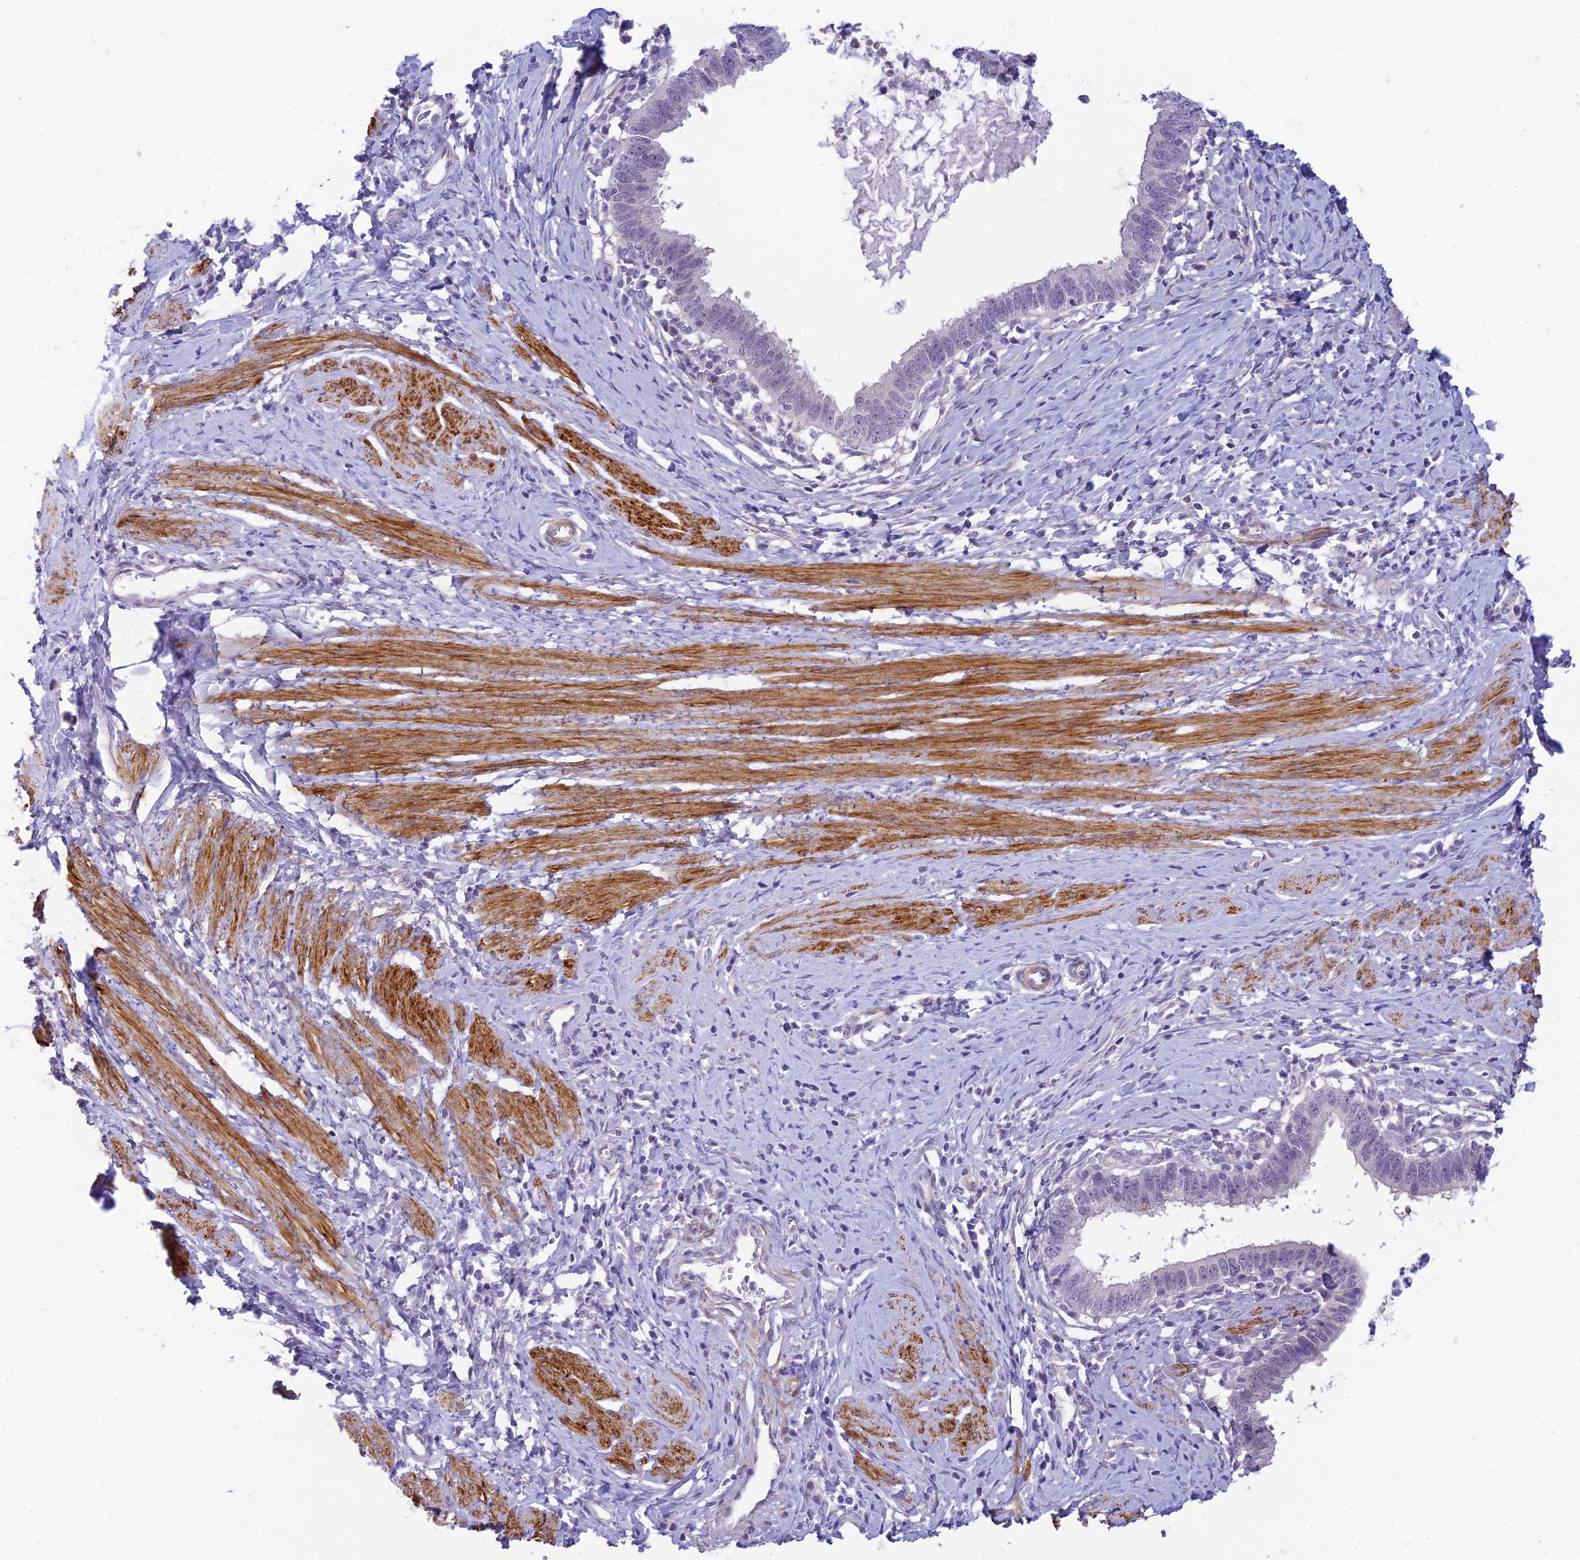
{"staining": {"intensity": "negative", "quantity": "none", "location": "none"}, "tissue": "cervical cancer", "cell_type": "Tumor cells", "image_type": "cancer", "snomed": [{"axis": "morphology", "description": "Adenocarcinoma, NOS"}, {"axis": "topography", "description": "Cervix"}], "caption": "Image shows no protein positivity in tumor cells of cervical cancer tissue.", "gene": "FBXW4", "patient": {"sex": "female", "age": 36}}